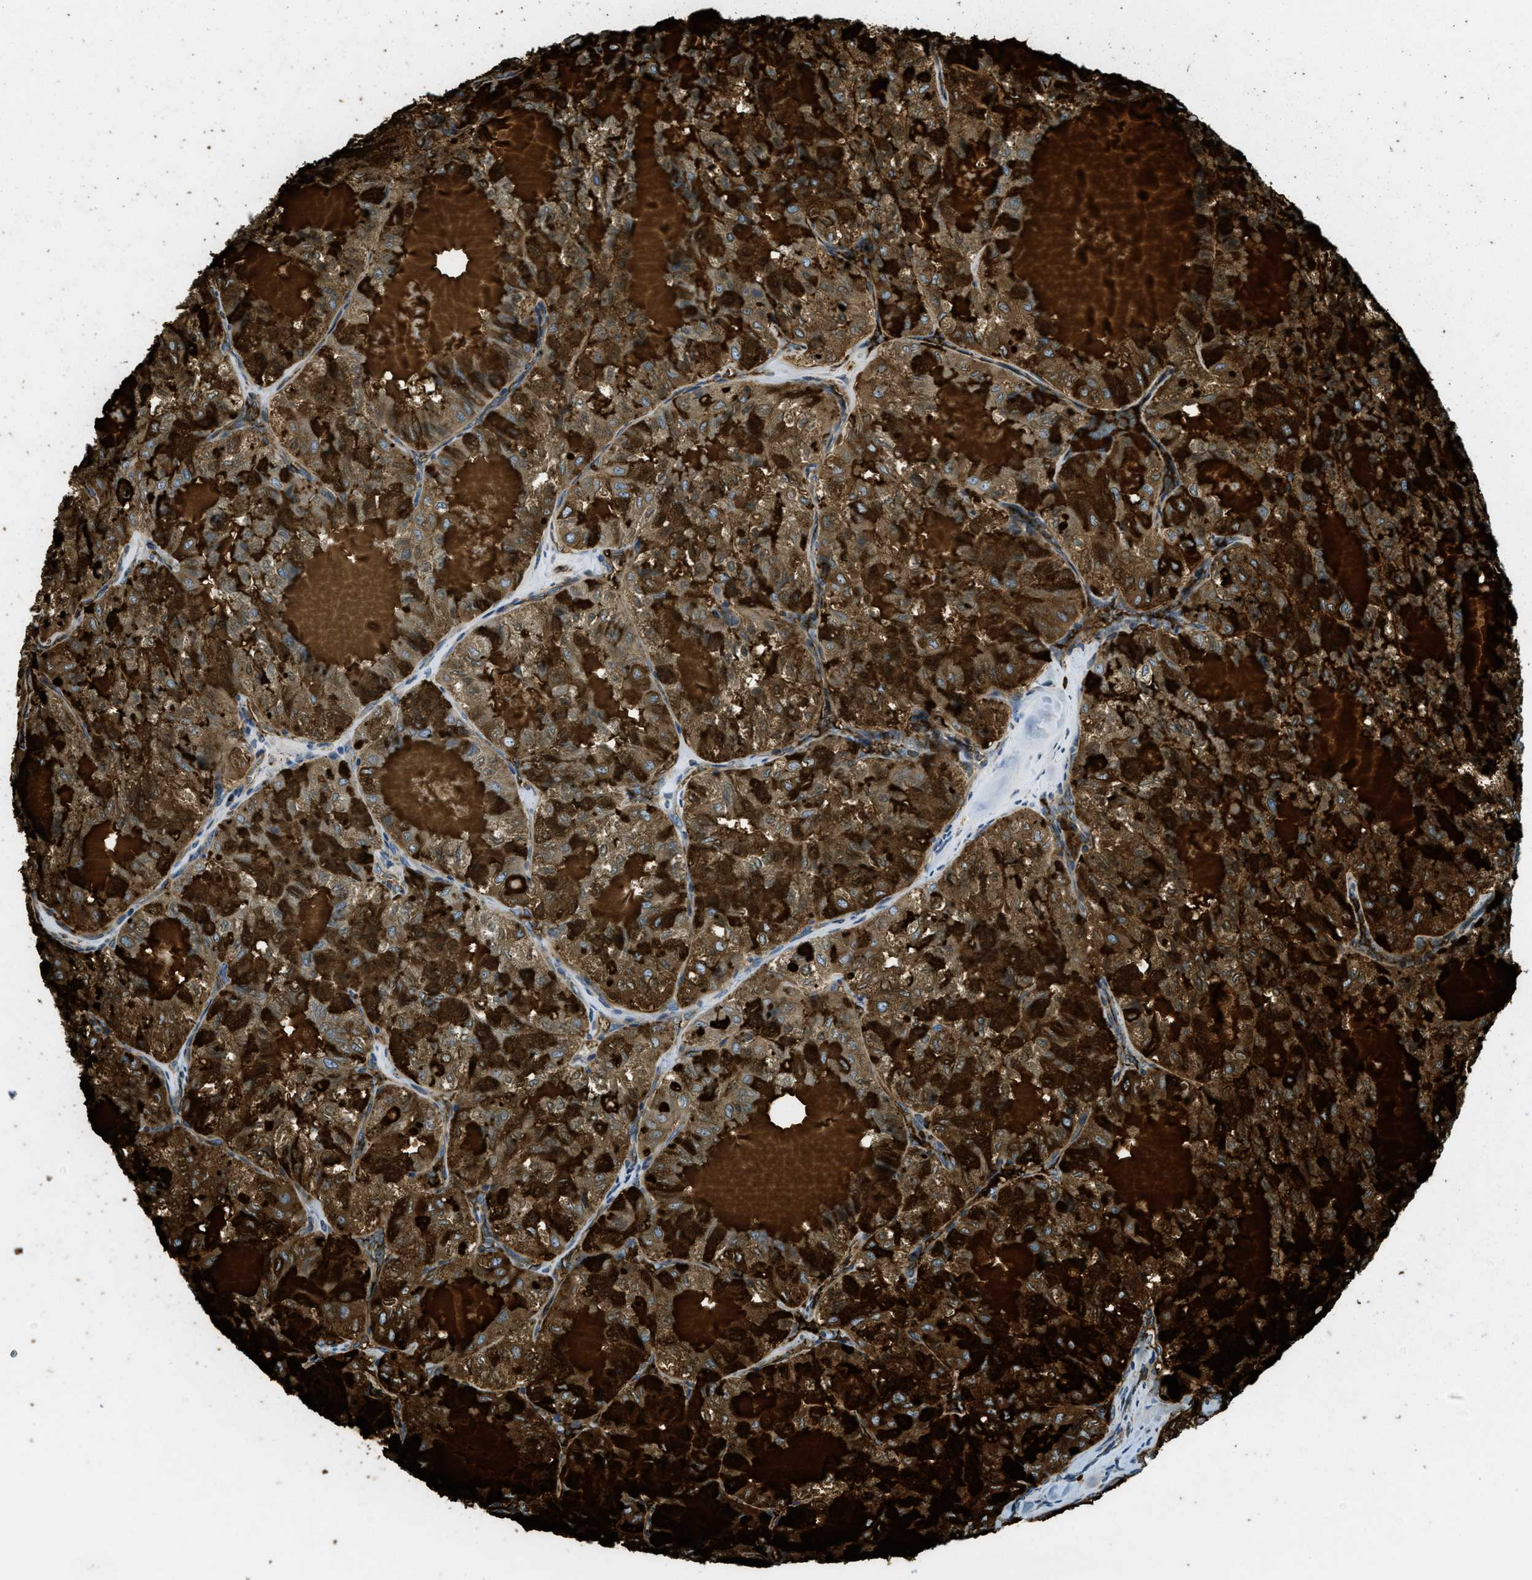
{"staining": {"intensity": "moderate", "quantity": ">75%", "location": "cytoplasmic/membranous"}, "tissue": "thyroid cancer", "cell_type": "Tumor cells", "image_type": "cancer", "snomed": [{"axis": "morphology", "description": "Follicular adenoma carcinoma, NOS"}, {"axis": "topography", "description": "Thyroid gland"}], "caption": "Immunohistochemical staining of human thyroid cancer (follicular adenoma carcinoma) displays medium levels of moderate cytoplasmic/membranous expression in approximately >75% of tumor cells.", "gene": "EIF2AK3", "patient": {"sex": "male", "age": 75}}